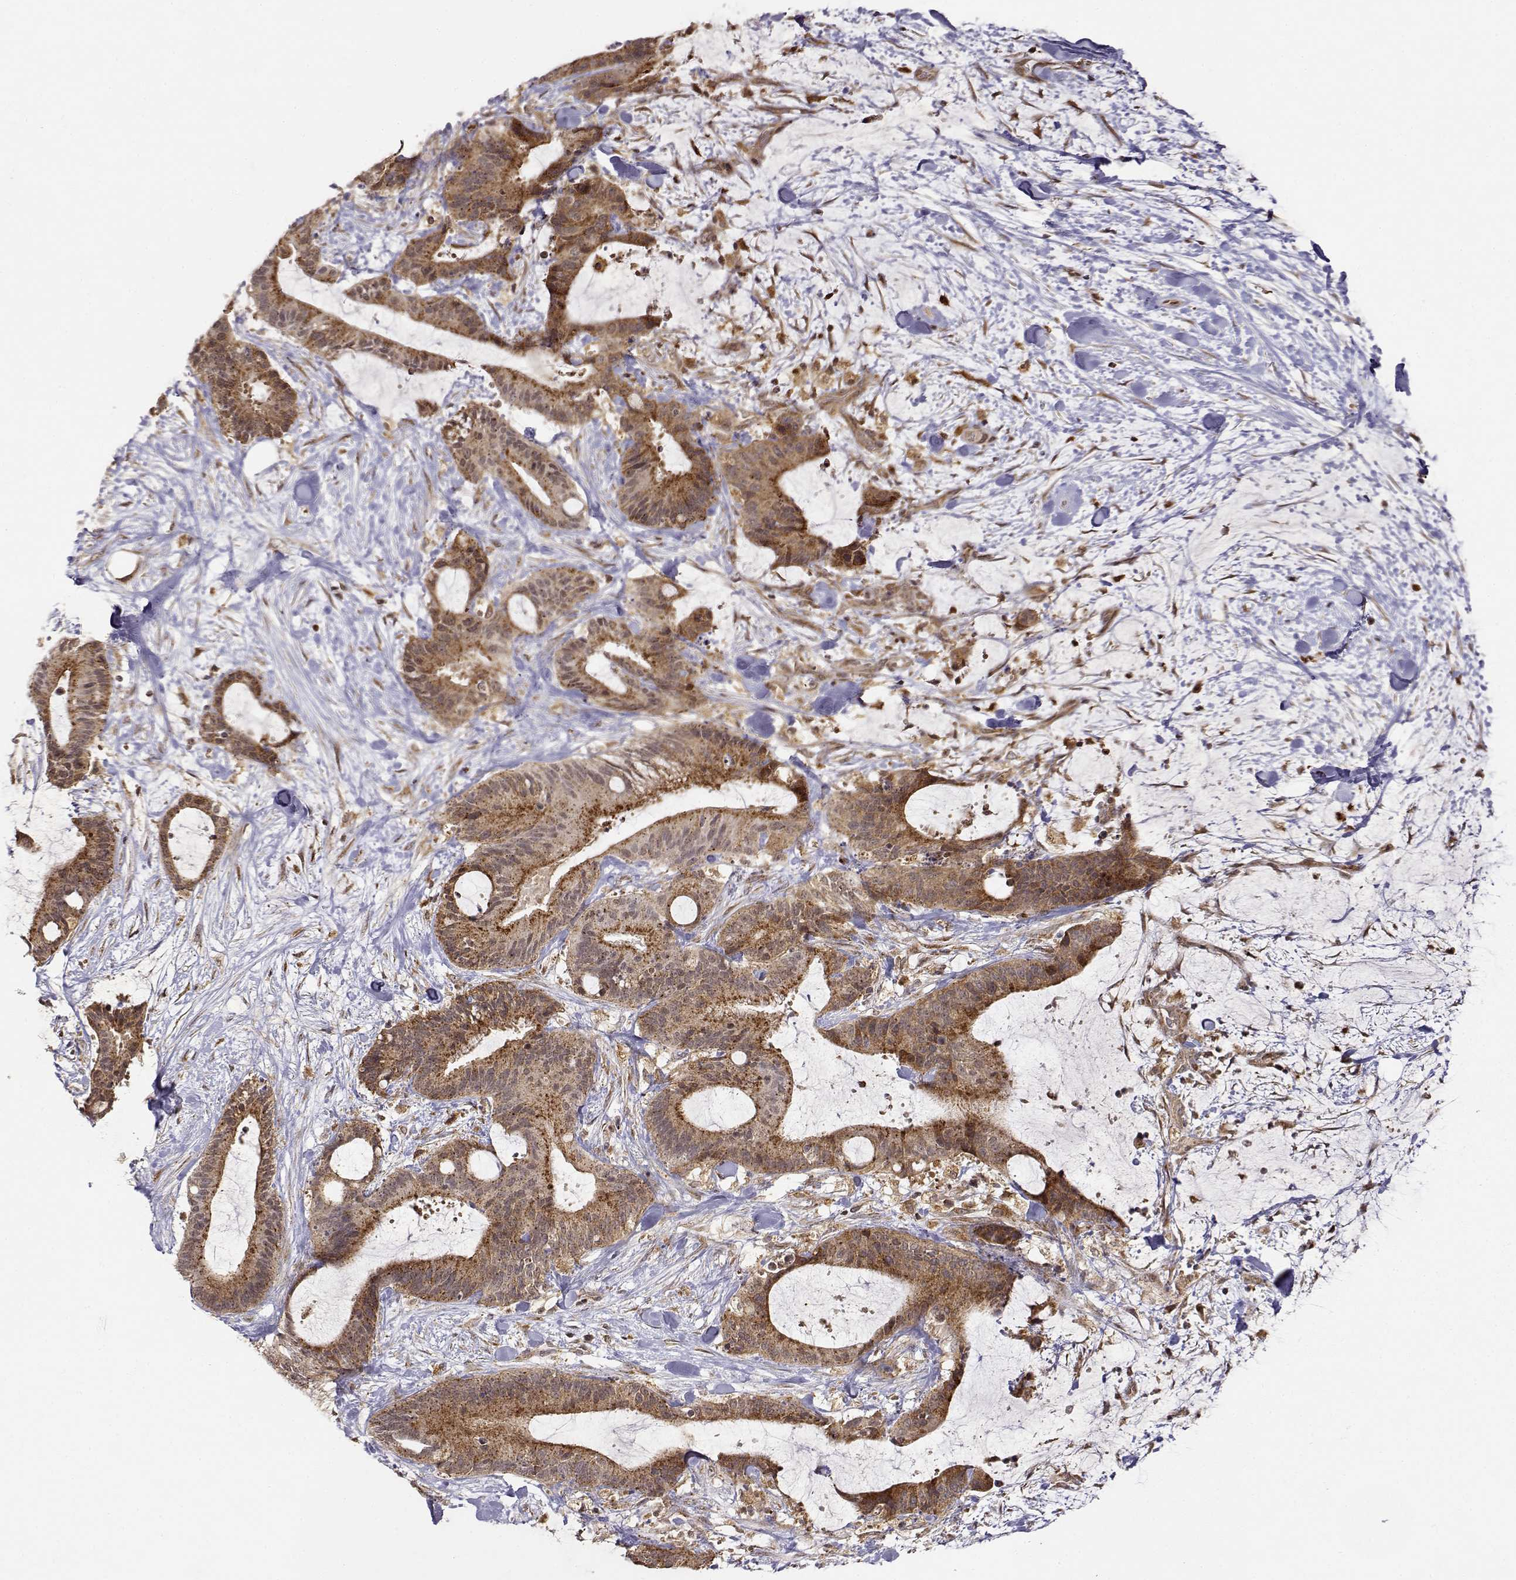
{"staining": {"intensity": "strong", "quantity": ">75%", "location": "cytoplasmic/membranous"}, "tissue": "liver cancer", "cell_type": "Tumor cells", "image_type": "cancer", "snomed": [{"axis": "morphology", "description": "Cholangiocarcinoma"}, {"axis": "topography", "description": "Liver"}], "caption": "Liver cancer was stained to show a protein in brown. There is high levels of strong cytoplasmic/membranous expression in about >75% of tumor cells.", "gene": "RNF13", "patient": {"sex": "female", "age": 73}}